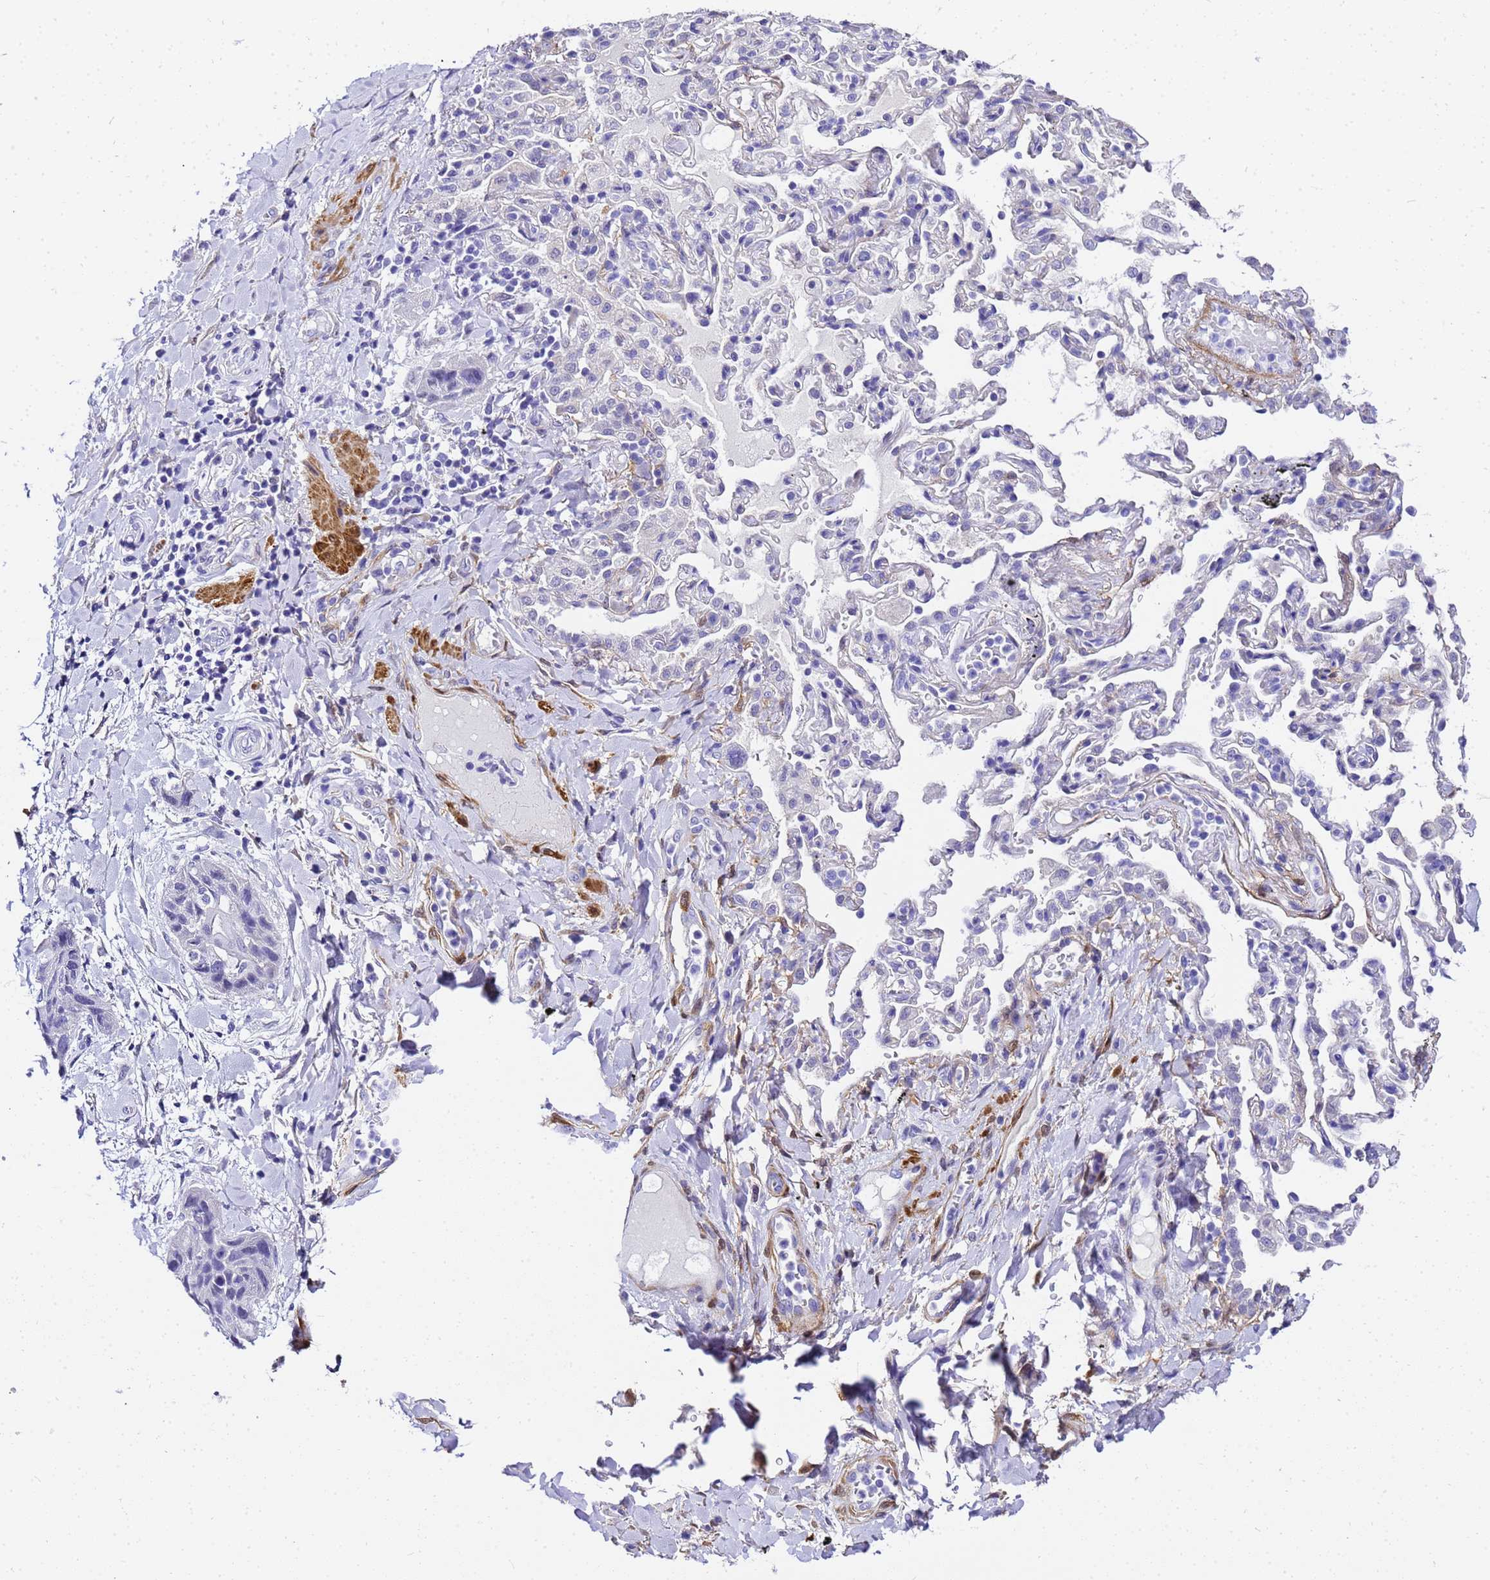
{"staining": {"intensity": "negative", "quantity": "none", "location": "none"}, "tissue": "lung cancer", "cell_type": "Tumor cells", "image_type": "cancer", "snomed": [{"axis": "morphology", "description": "Squamous cell carcinoma, NOS"}, {"axis": "topography", "description": "Lung"}], "caption": "Histopathology image shows no protein staining in tumor cells of lung cancer tissue. Brightfield microscopy of immunohistochemistry stained with DAB (3,3'-diaminobenzidine) (brown) and hematoxylin (blue), captured at high magnification.", "gene": "HSPB6", "patient": {"sex": "female", "age": 70}}